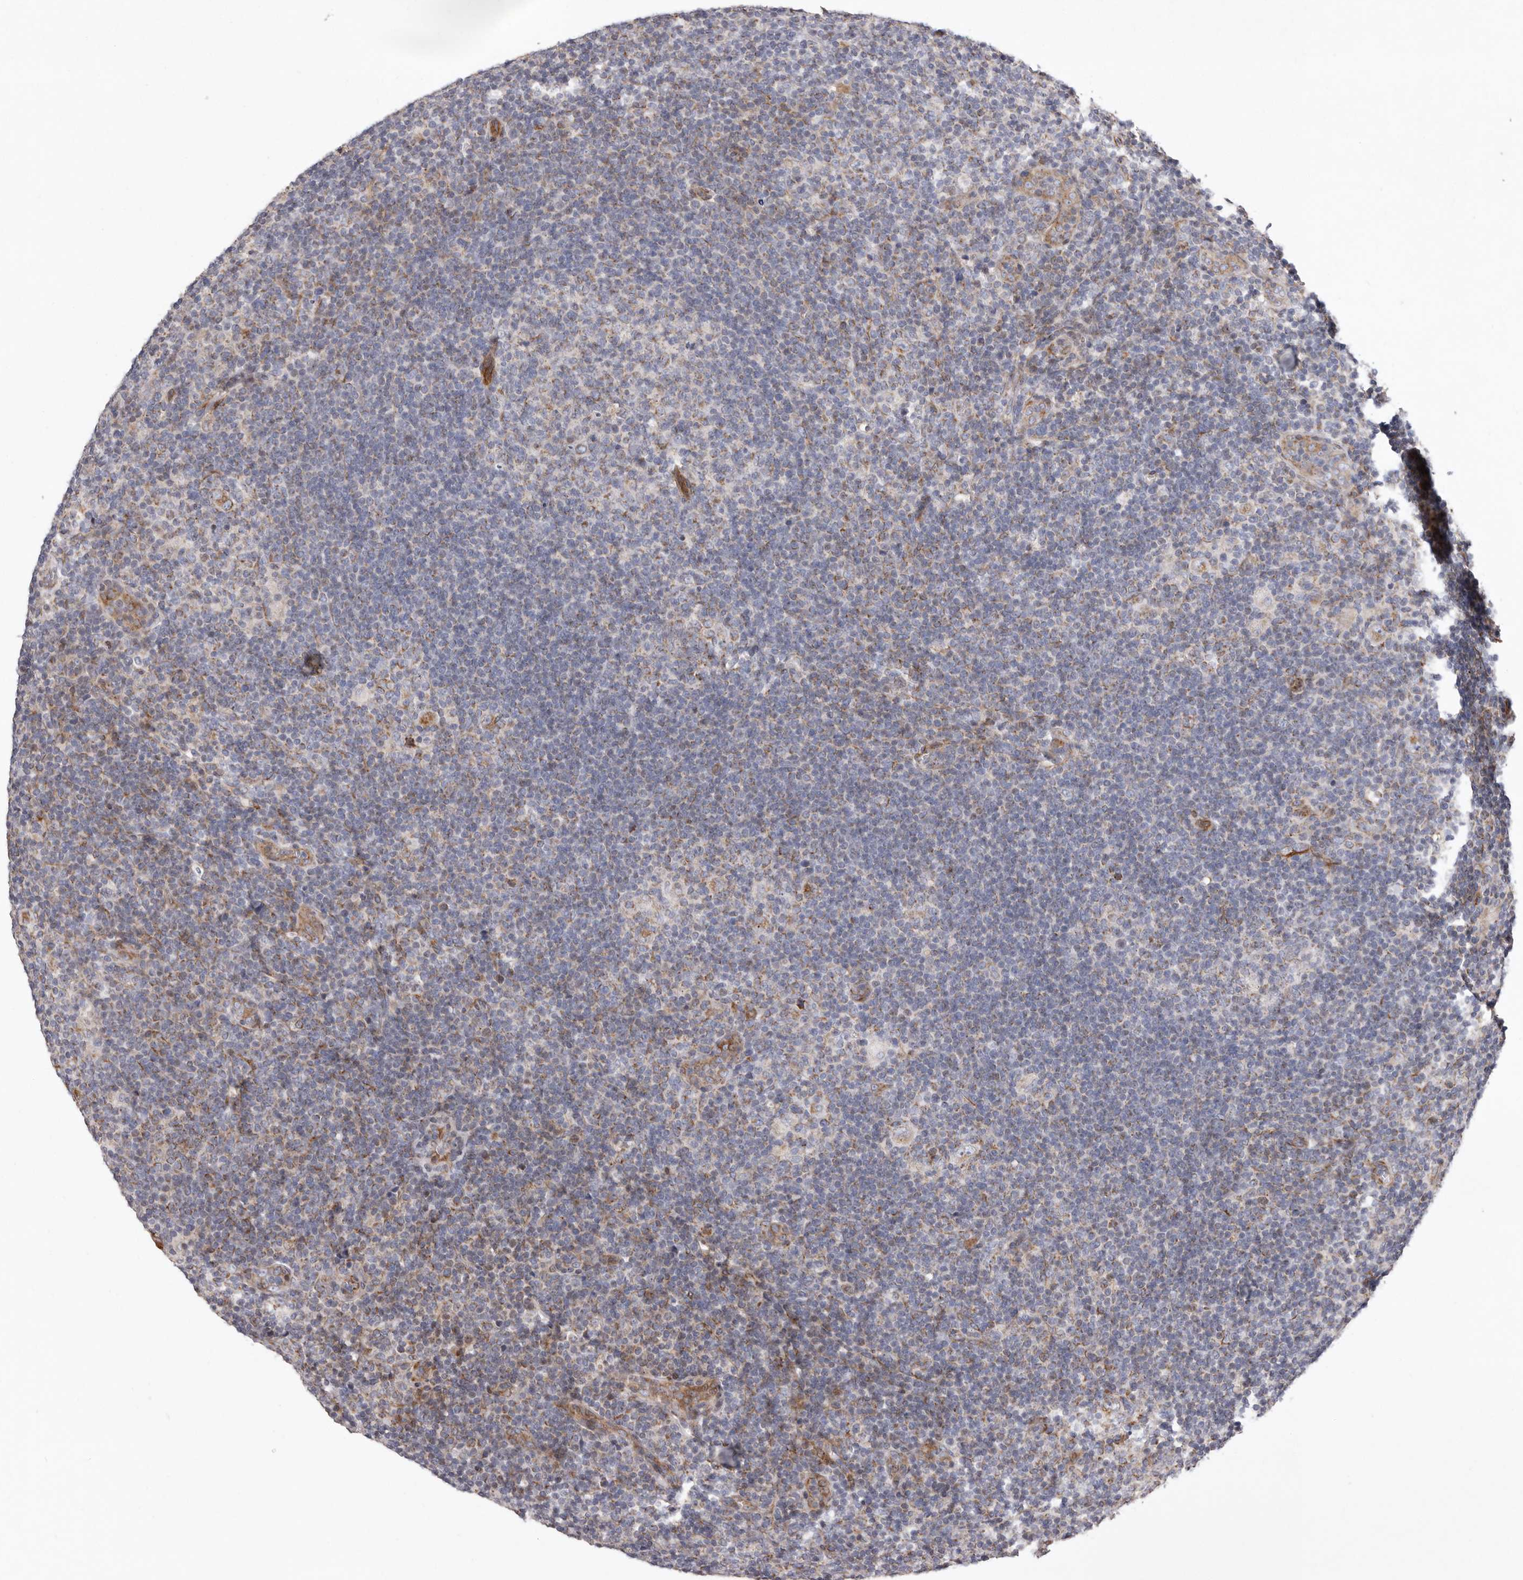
{"staining": {"intensity": "moderate", "quantity": "25%-75%", "location": "cytoplasmic/membranous"}, "tissue": "lymphoma", "cell_type": "Tumor cells", "image_type": "cancer", "snomed": [{"axis": "morphology", "description": "Hodgkin's disease, NOS"}, {"axis": "topography", "description": "Lymph node"}], "caption": "A medium amount of moderate cytoplasmic/membranous positivity is appreciated in approximately 25%-75% of tumor cells in lymphoma tissue. (IHC, brightfield microscopy, high magnification).", "gene": "TIMM17B", "patient": {"sex": "female", "age": 57}}